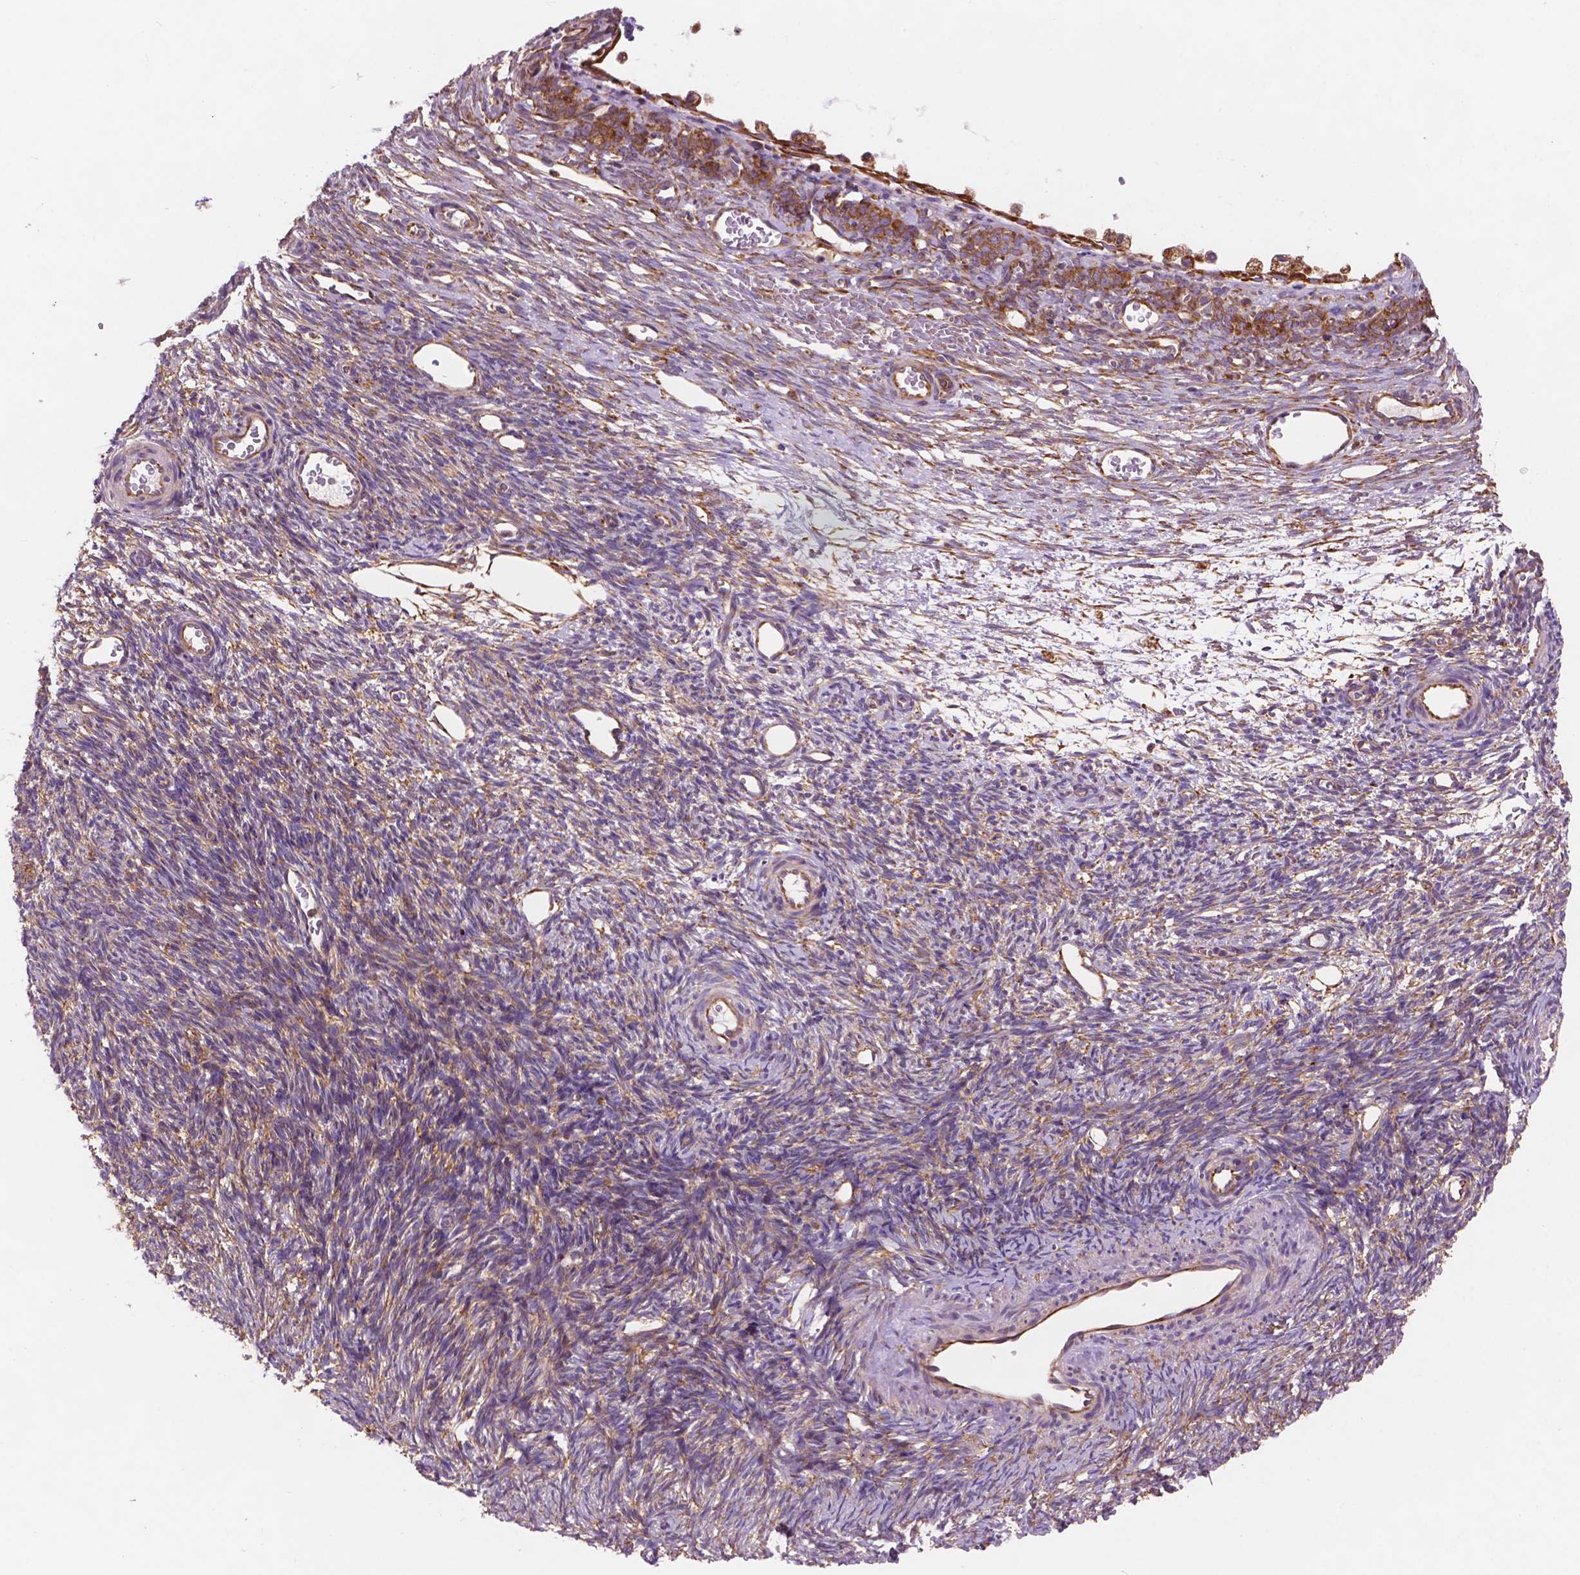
{"staining": {"intensity": "moderate", "quantity": ">75%", "location": "cytoplasmic/membranous"}, "tissue": "ovary", "cell_type": "Follicle cells", "image_type": "normal", "snomed": [{"axis": "morphology", "description": "Normal tissue, NOS"}, {"axis": "topography", "description": "Ovary"}], "caption": "A brown stain labels moderate cytoplasmic/membranous expression of a protein in follicle cells of normal human ovary.", "gene": "RPL37A", "patient": {"sex": "female", "age": 34}}